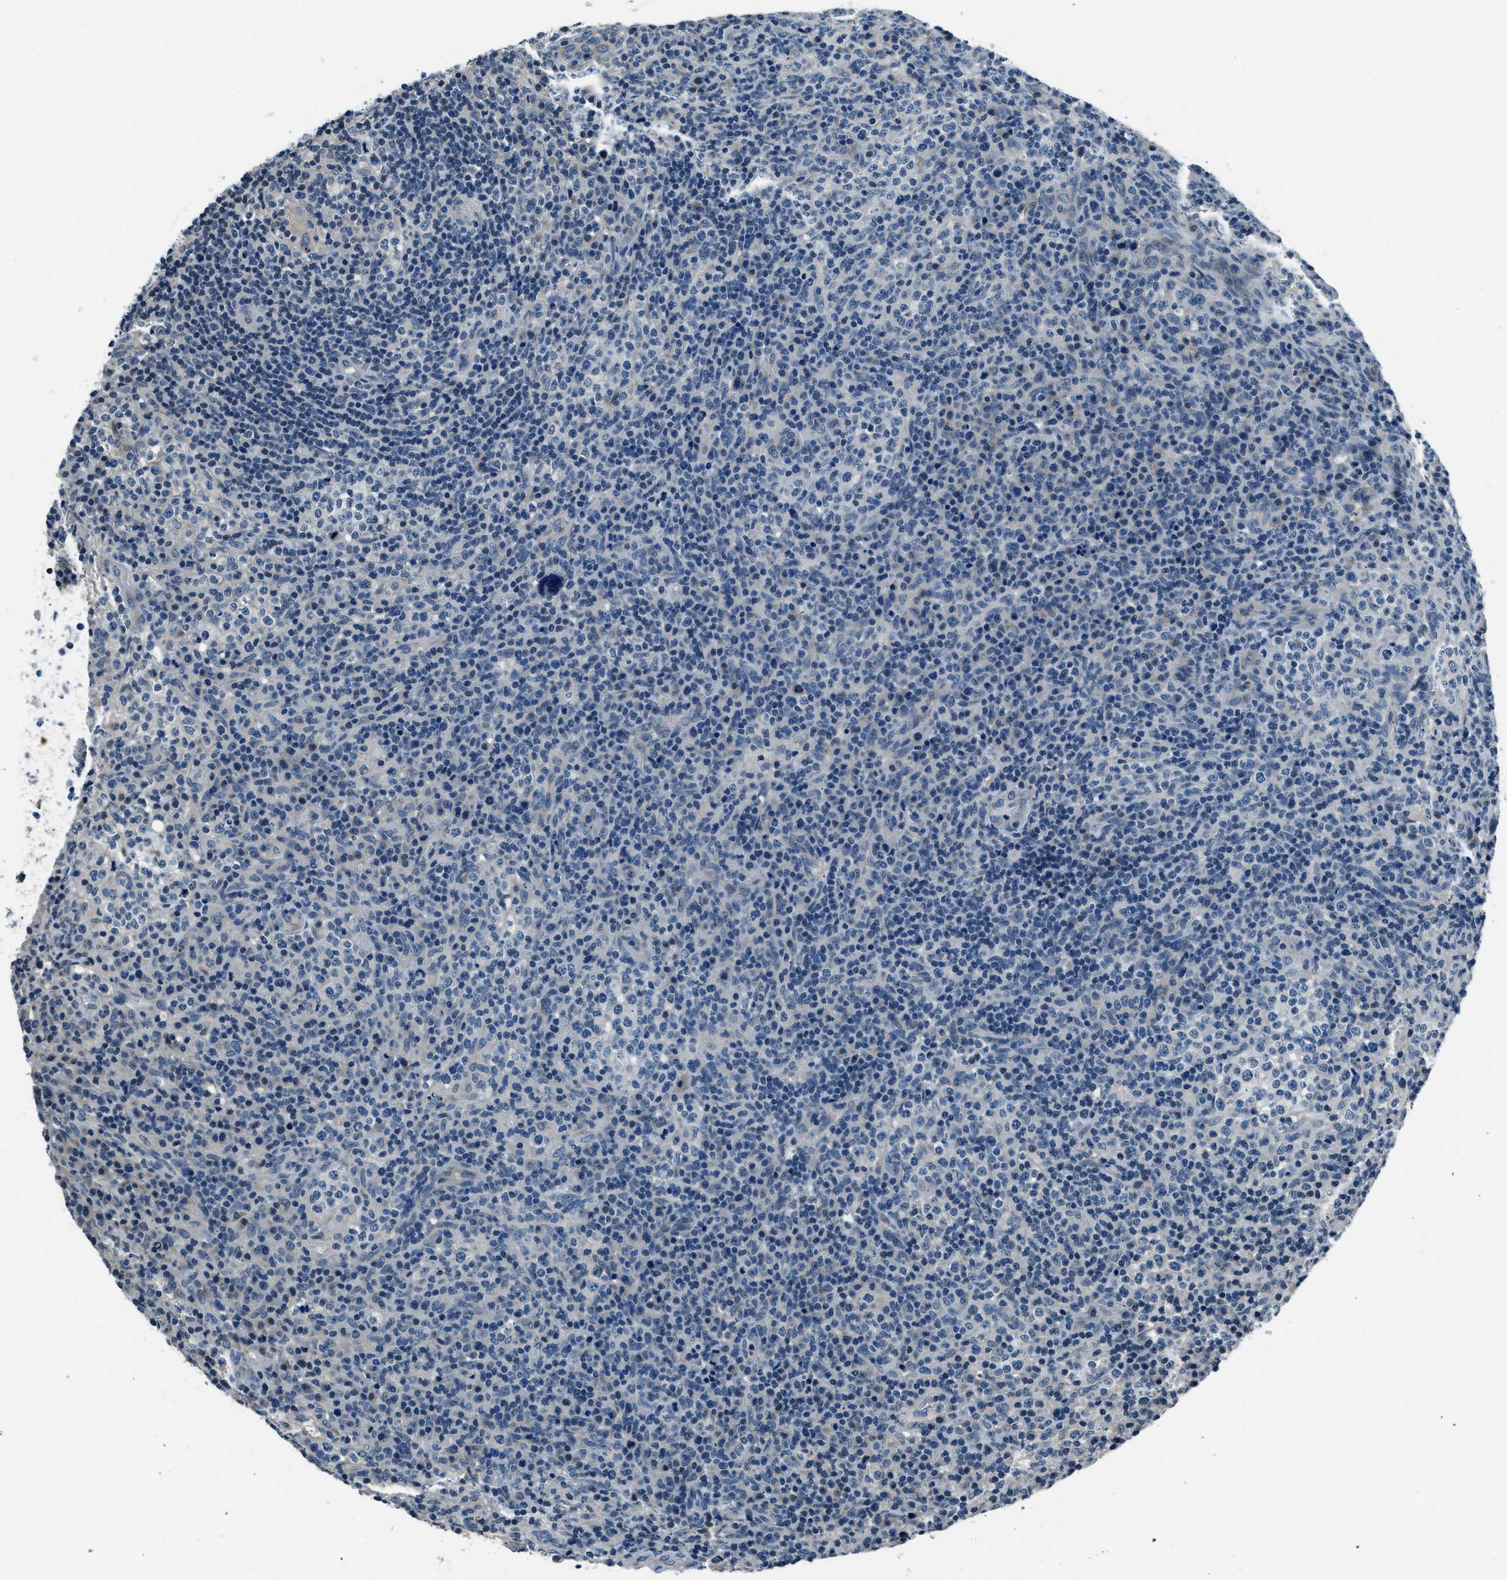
{"staining": {"intensity": "negative", "quantity": "none", "location": "none"}, "tissue": "lymphoma", "cell_type": "Tumor cells", "image_type": "cancer", "snomed": [{"axis": "morphology", "description": "Malignant lymphoma, non-Hodgkin's type, High grade"}, {"axis": "topography", "description": "Lymph node"}], "caption": "Immunohistochemistry (IHC) image of human high-grade malignant lymphoma, non-Hodgkin's type stained for a protein (brown), which demonstrates no staining in tumor cells. (Immunohistochemistry, brightfield microscopy, high magnification).", "gene": "NME8", "patient": {"sex": "female", "age": 76}}